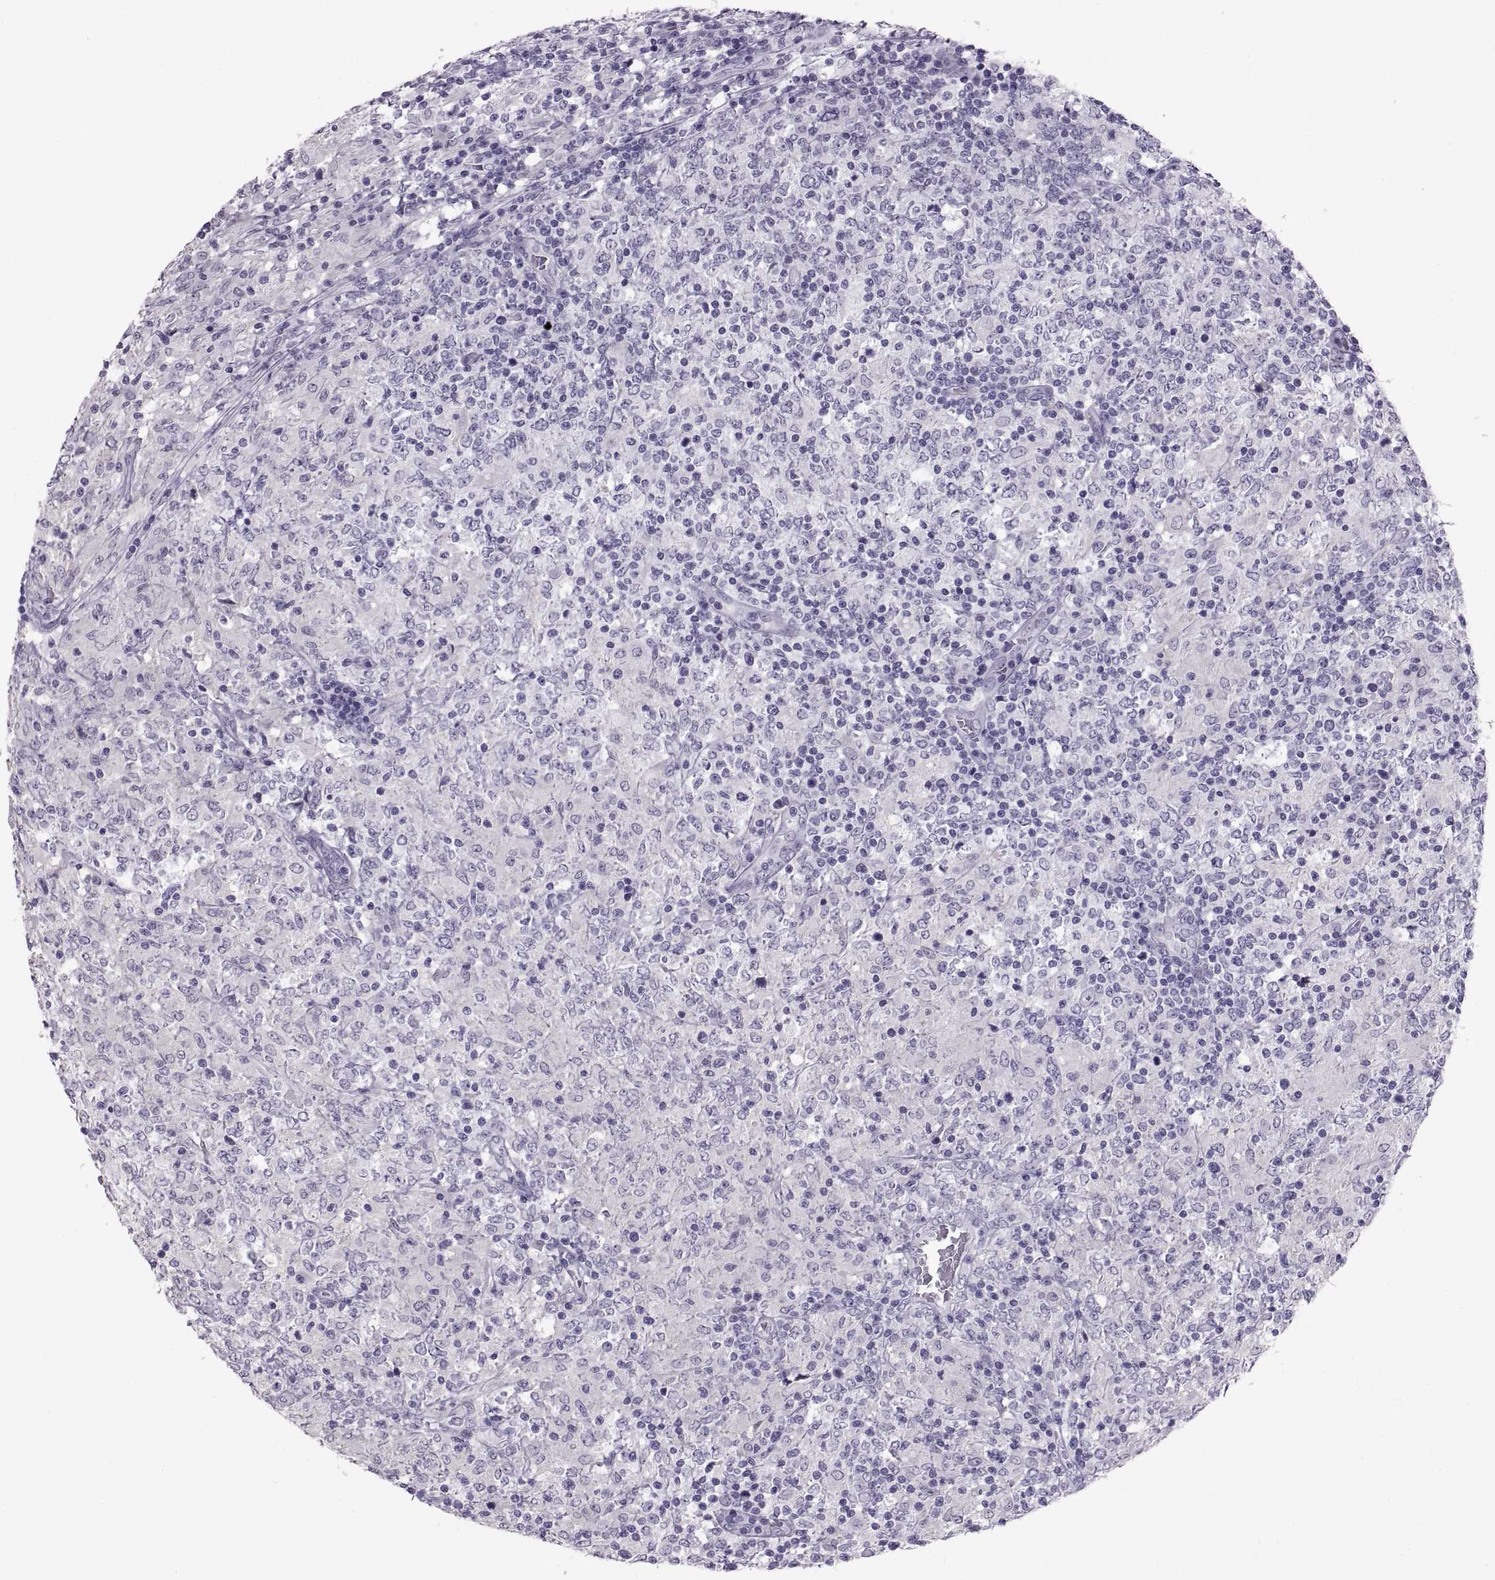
{"staining": {"intensity": "negative", "quantity": "none", "location": "none"}, "tissue": "lymphoma", "cell_type": "Tumor cells", "image_type": "cancer", "snomed": [{"axis": "morphology", "description": "Malignant lymphoma, non-Hodgkin's type, High grade"}, {"axis": "topography", "description": "Lymph node"}], "caption": "Photomicrograph shows no protein positivity in tumor cells of high-grade malignant lymphoma, non-Hodgkin's type tissue. The staining was performed using DAB (3,3'-diaminobenzidine) to visualize the protein expression in brown, while the nuclei were stained in blue with hematoxylin (Magnification: 20x).", "gene": "SPACDR", "patient": {"sex": "female", "age": 84}}